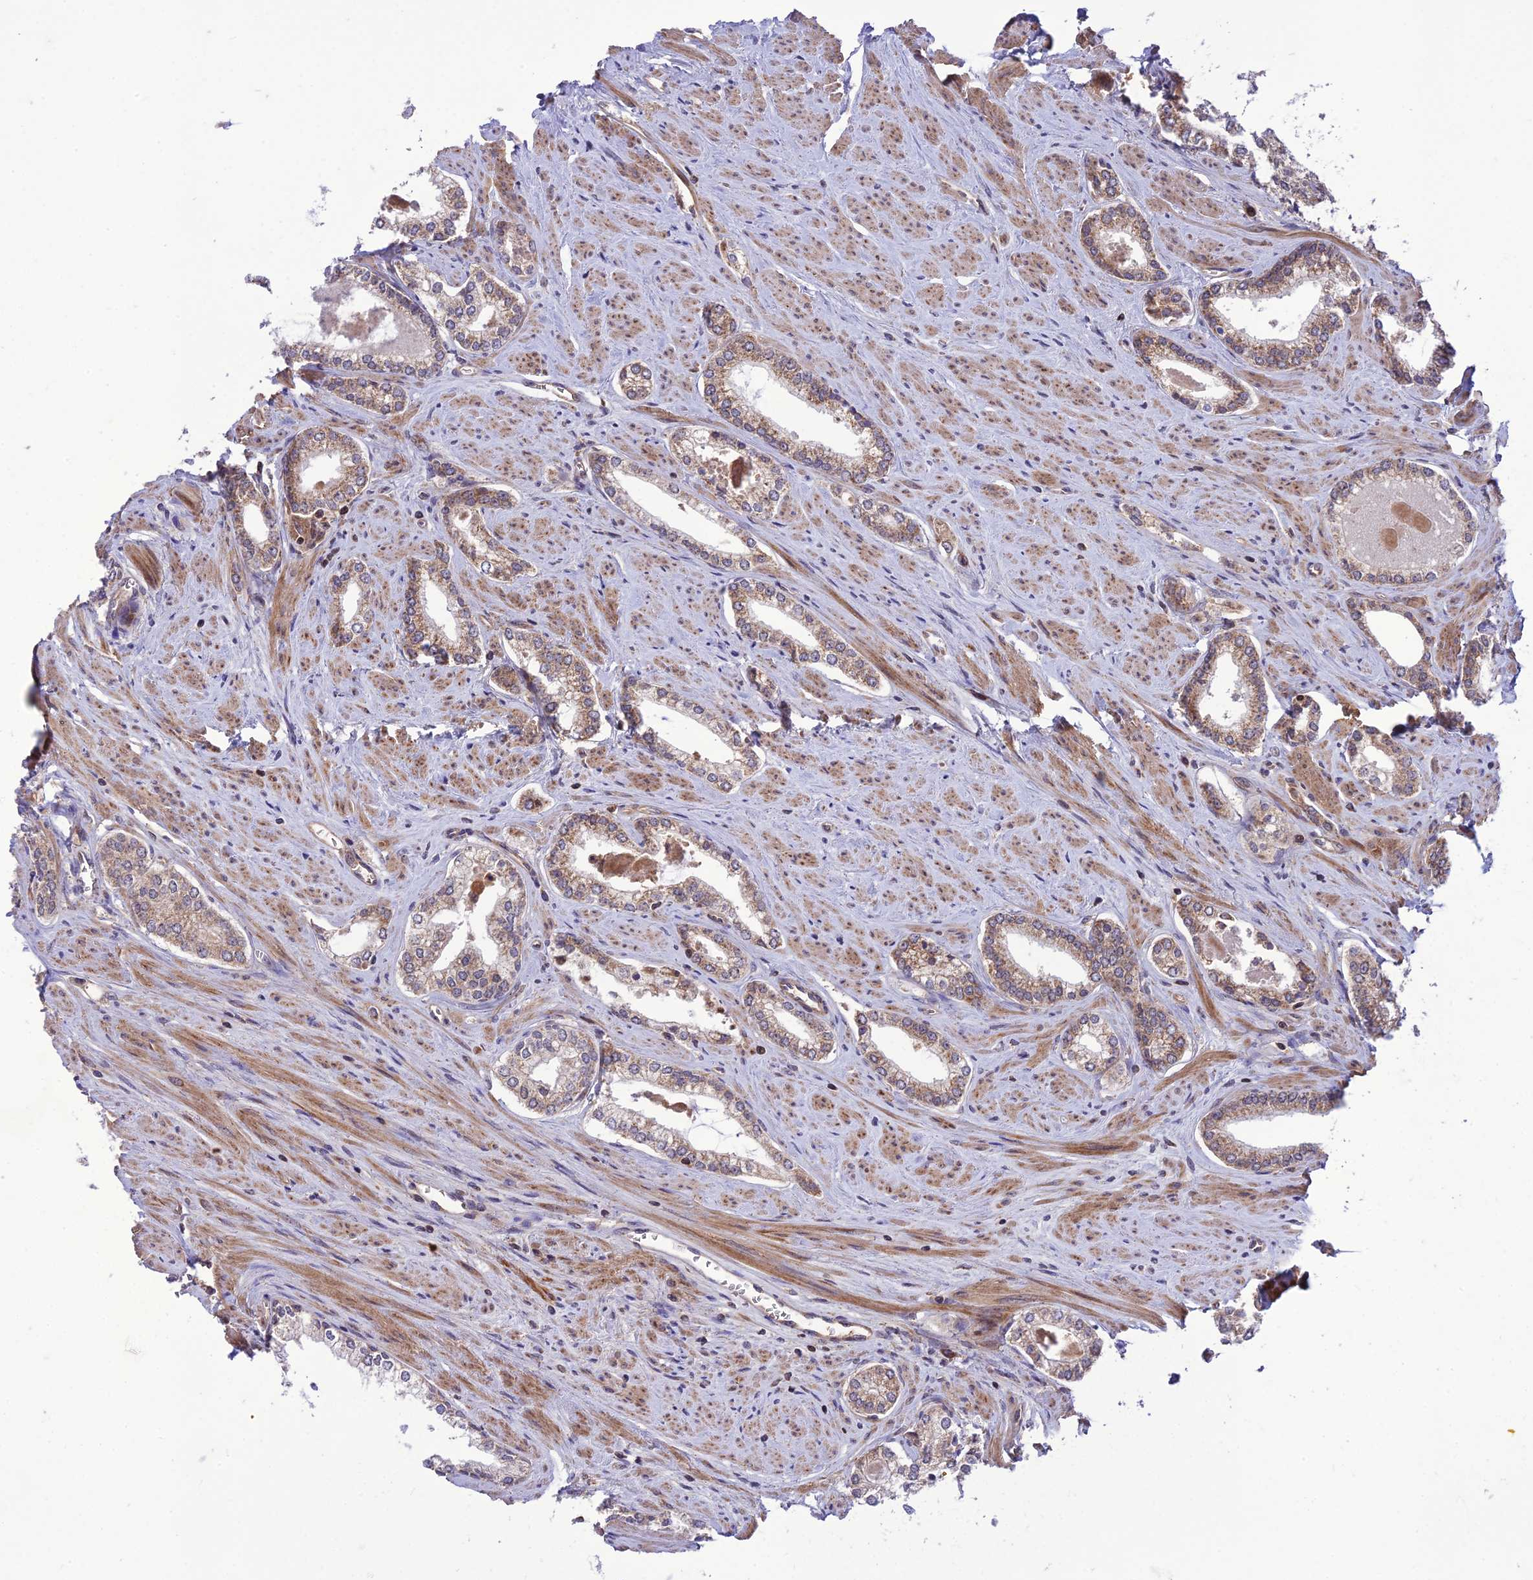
{"staining": {"intensity": "moderate", "quantity": "25%-75%", "location": "cytoplasmic/membranous"}, "tissue": "prostate cancer", "cell_type": "Tumor cells", "image_type": "cancer", "snomed": [{"axis": "morphology", "description": "Adenocarcinoma, Low grade"}, {"axis": "topography", "description": "Prostate and seminal vesicle, NOS"}], "caption": "This micrograph demonstrates prostate cancer stained with IHC to label a protein in brown. The cytoplasmic/membranous of tumor cells show moderate positivity for the protein. Nuclei are counter-stained blue.", "gene": "NDUFC1", "patient": {"sex": "male", "age": 60}}